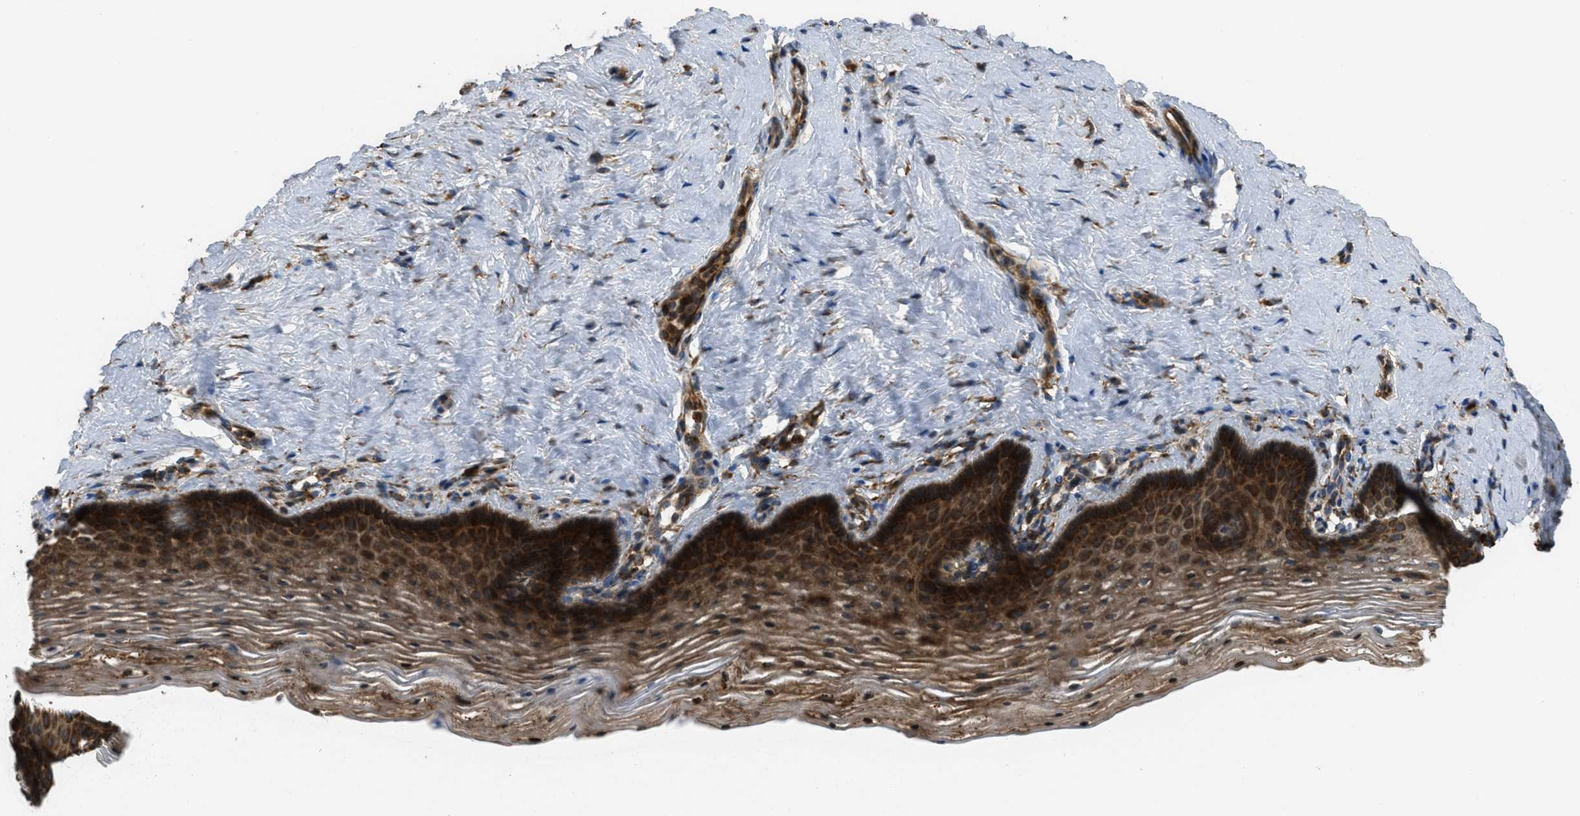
{"staining": {"intensity": "strong", "quantity": ">75%", "location": "cytoplasmic/membranous"}, "tissue": "vagina", "cell_type": "Squamous epithelial cells", "image_type": "normal", "snomed": [{"axis": "morphology", "description": "Normal tissue, NOS"}, {"axis": "topography", "description": "Vagina"}], "caption": "A high-resolution image shows IHC staining of unremarkable vagina, which exhibits strong cytoplasmic/membranous positivity in approximately >75% of squamous epithelial cells. The protein is shown in brown color, while the nuclei are stained blue.", "gene": "PCDH18", "patient": {"sex": "female", "age": 32}}